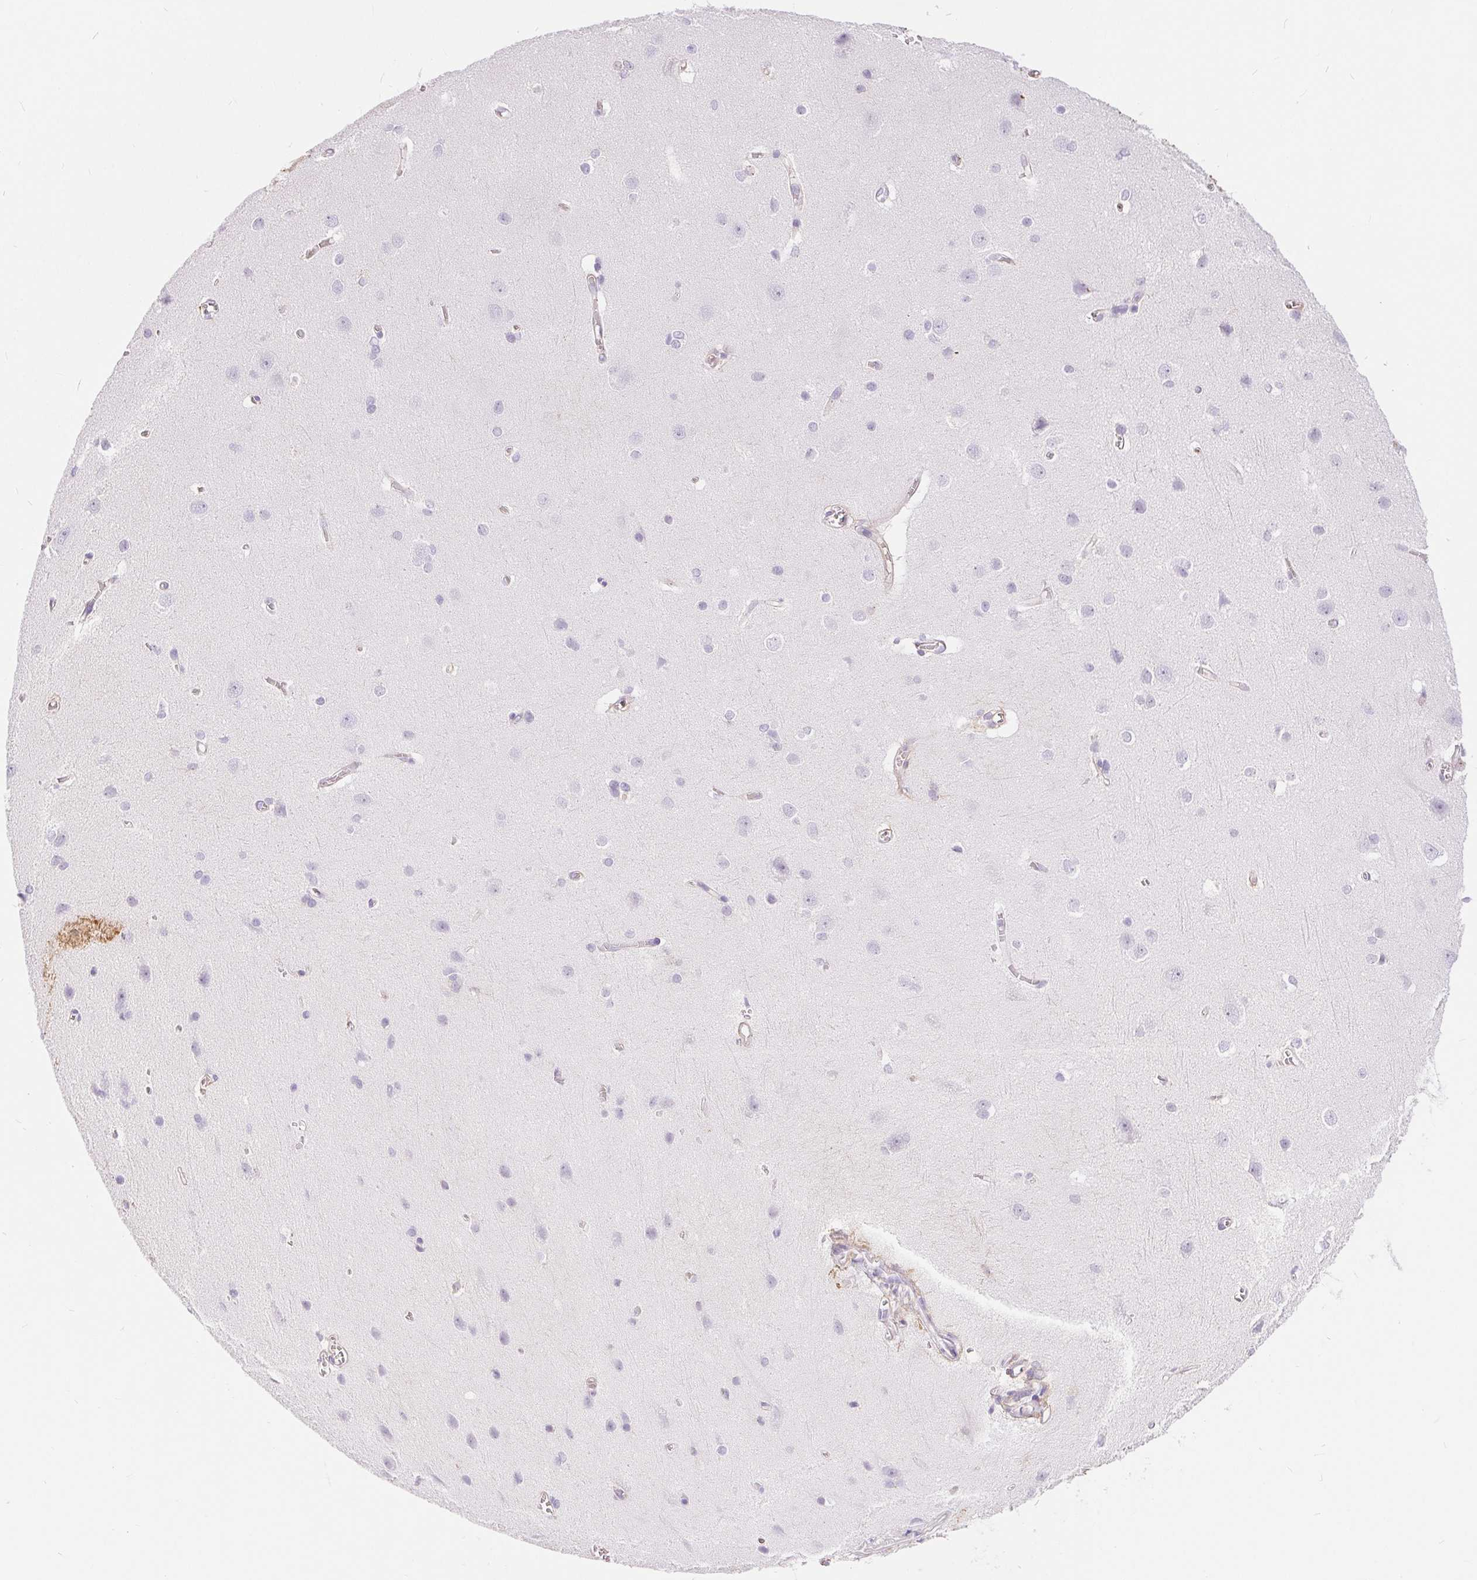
{"staining": {"intensity": "negative", "quantity": "none", "location": "none"}, "tissue": "cerebral cortex", "cell_type": "Endothelial cells", "image_type": "normal", "snomed": [{"axis": "morphology", "description": "Normal tissue, NOS"}, {"axis": "topography", "description": "Cerebral cortex"}], "caption": "This is a image of immunohistochemistry staining of benign cerebral cortex, which shows no positivity in endothelial cells.", "gene": "GFAP", "patient": {"sex": "male", "age": 37}}